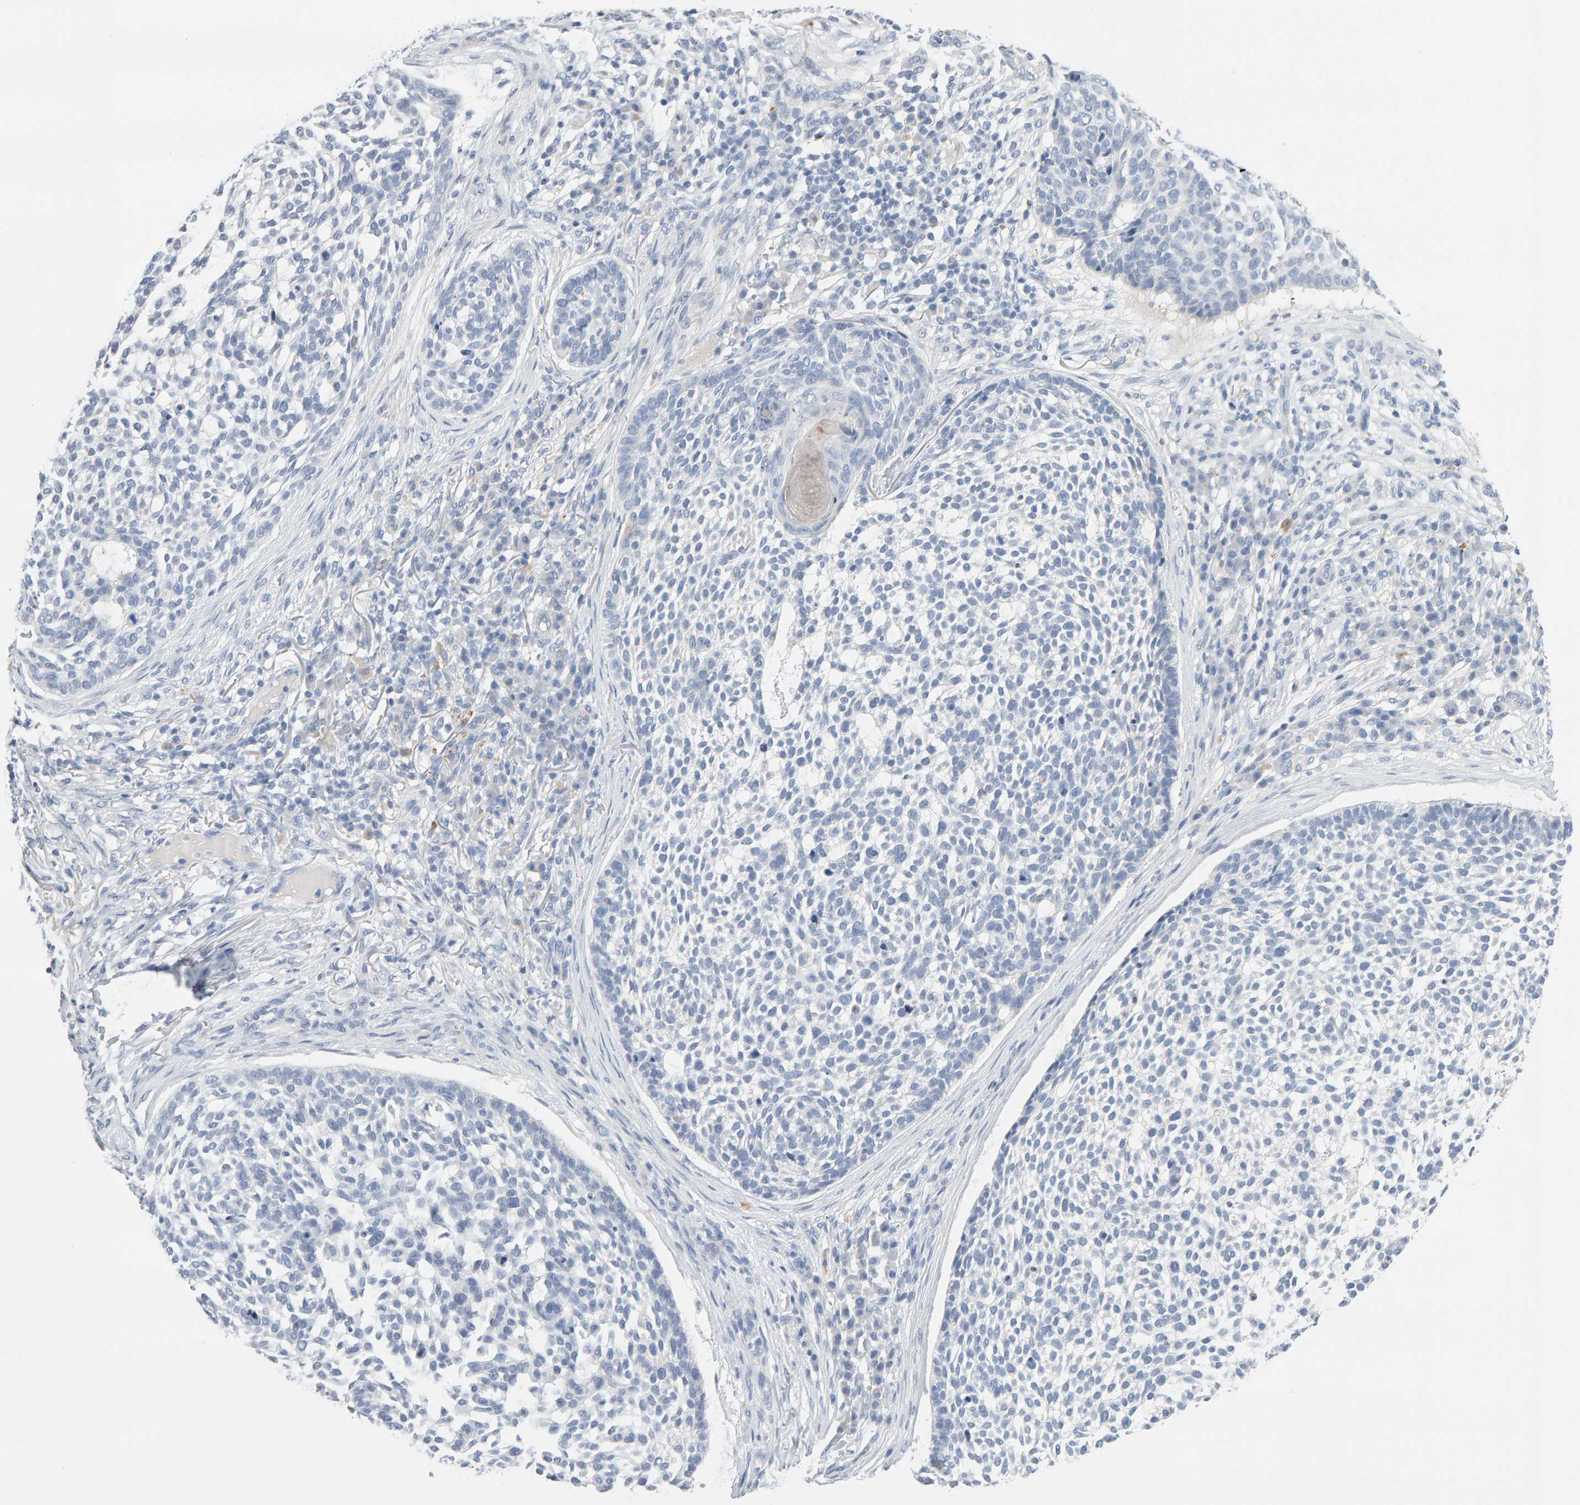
{"staining": {"intensity": "negative", "quantity": "none", "location": "none"}, "tissue": "skin cancer", "cell_type": "Tumor cells", "image_type": "cancer", "snomed": [{"axis": "morphology", "description": "Basal cell carcinoma"}, {"axis": "topography", "description": "Skin"}], "caption": "Immunohistochemistry (IHC) histopathology image of basal cell carcinoma (skin) stained for a protein (brown), which shows no expression in tumor cells.", "gene": "METRNL", "patient": {"sex": "female", "age": 64}}